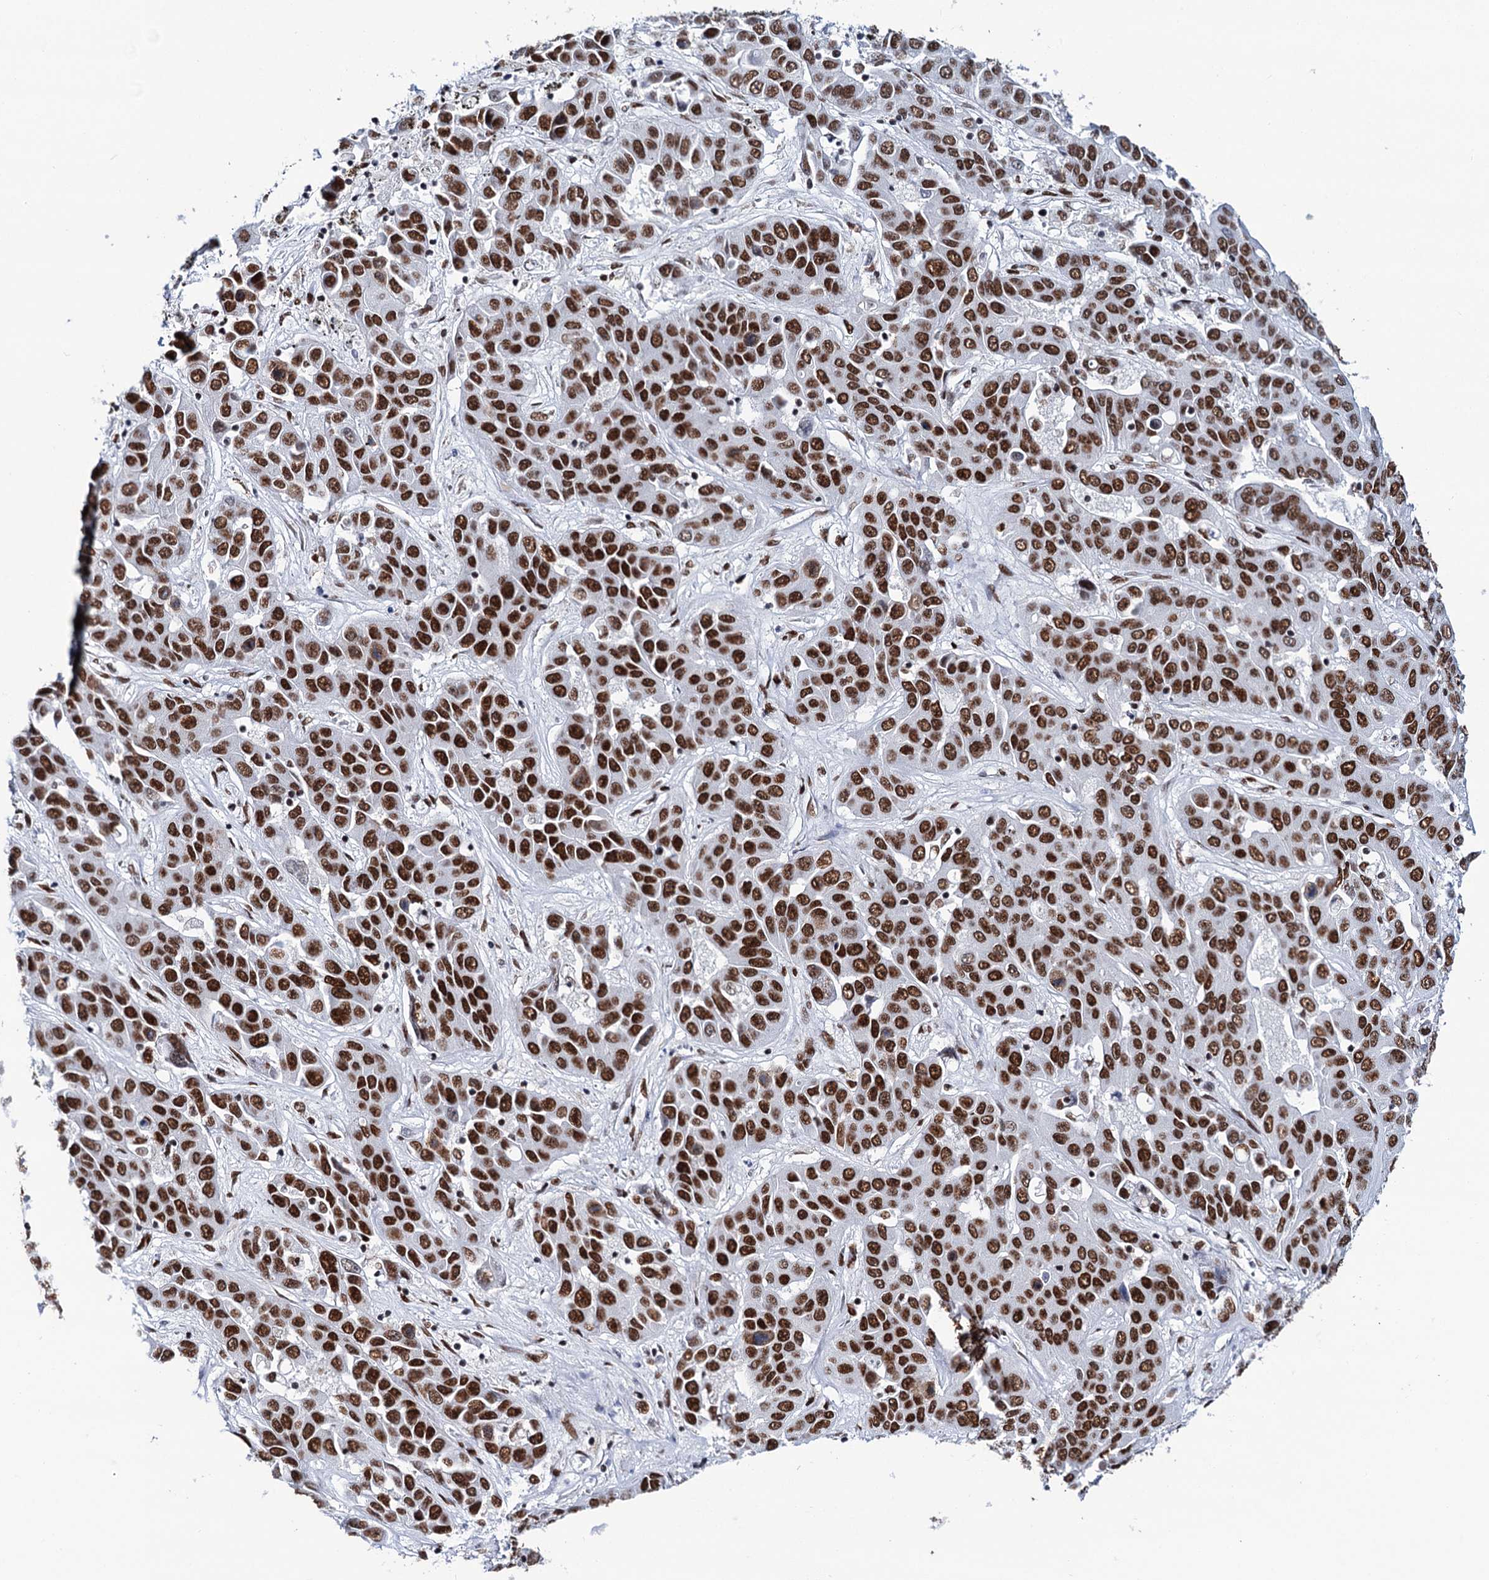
{"staining": {"intensity": "strong", "quantity": ">75%", "location": "nuclear"}, "tissue": "liver cancer", "cell_type": "Tumor cells", "image_type": "cancer", "snomed": [{"axis": "morphology", "description": "Cholangiocarcinoma"}, {"axis": "topography", "description": "Liver"}], "caption": "Immunohistochemical staining of human liver cholangiocarcinoma demonstrates high levels of strong nuclear protein staining in about >75% of tumor cells. (DAB (3,3'-diaminobenzidine) IHC with brightfield microscopy, high magnification).", "gene": "MATR3", "patient": {"sex": "female", "age": 52}}